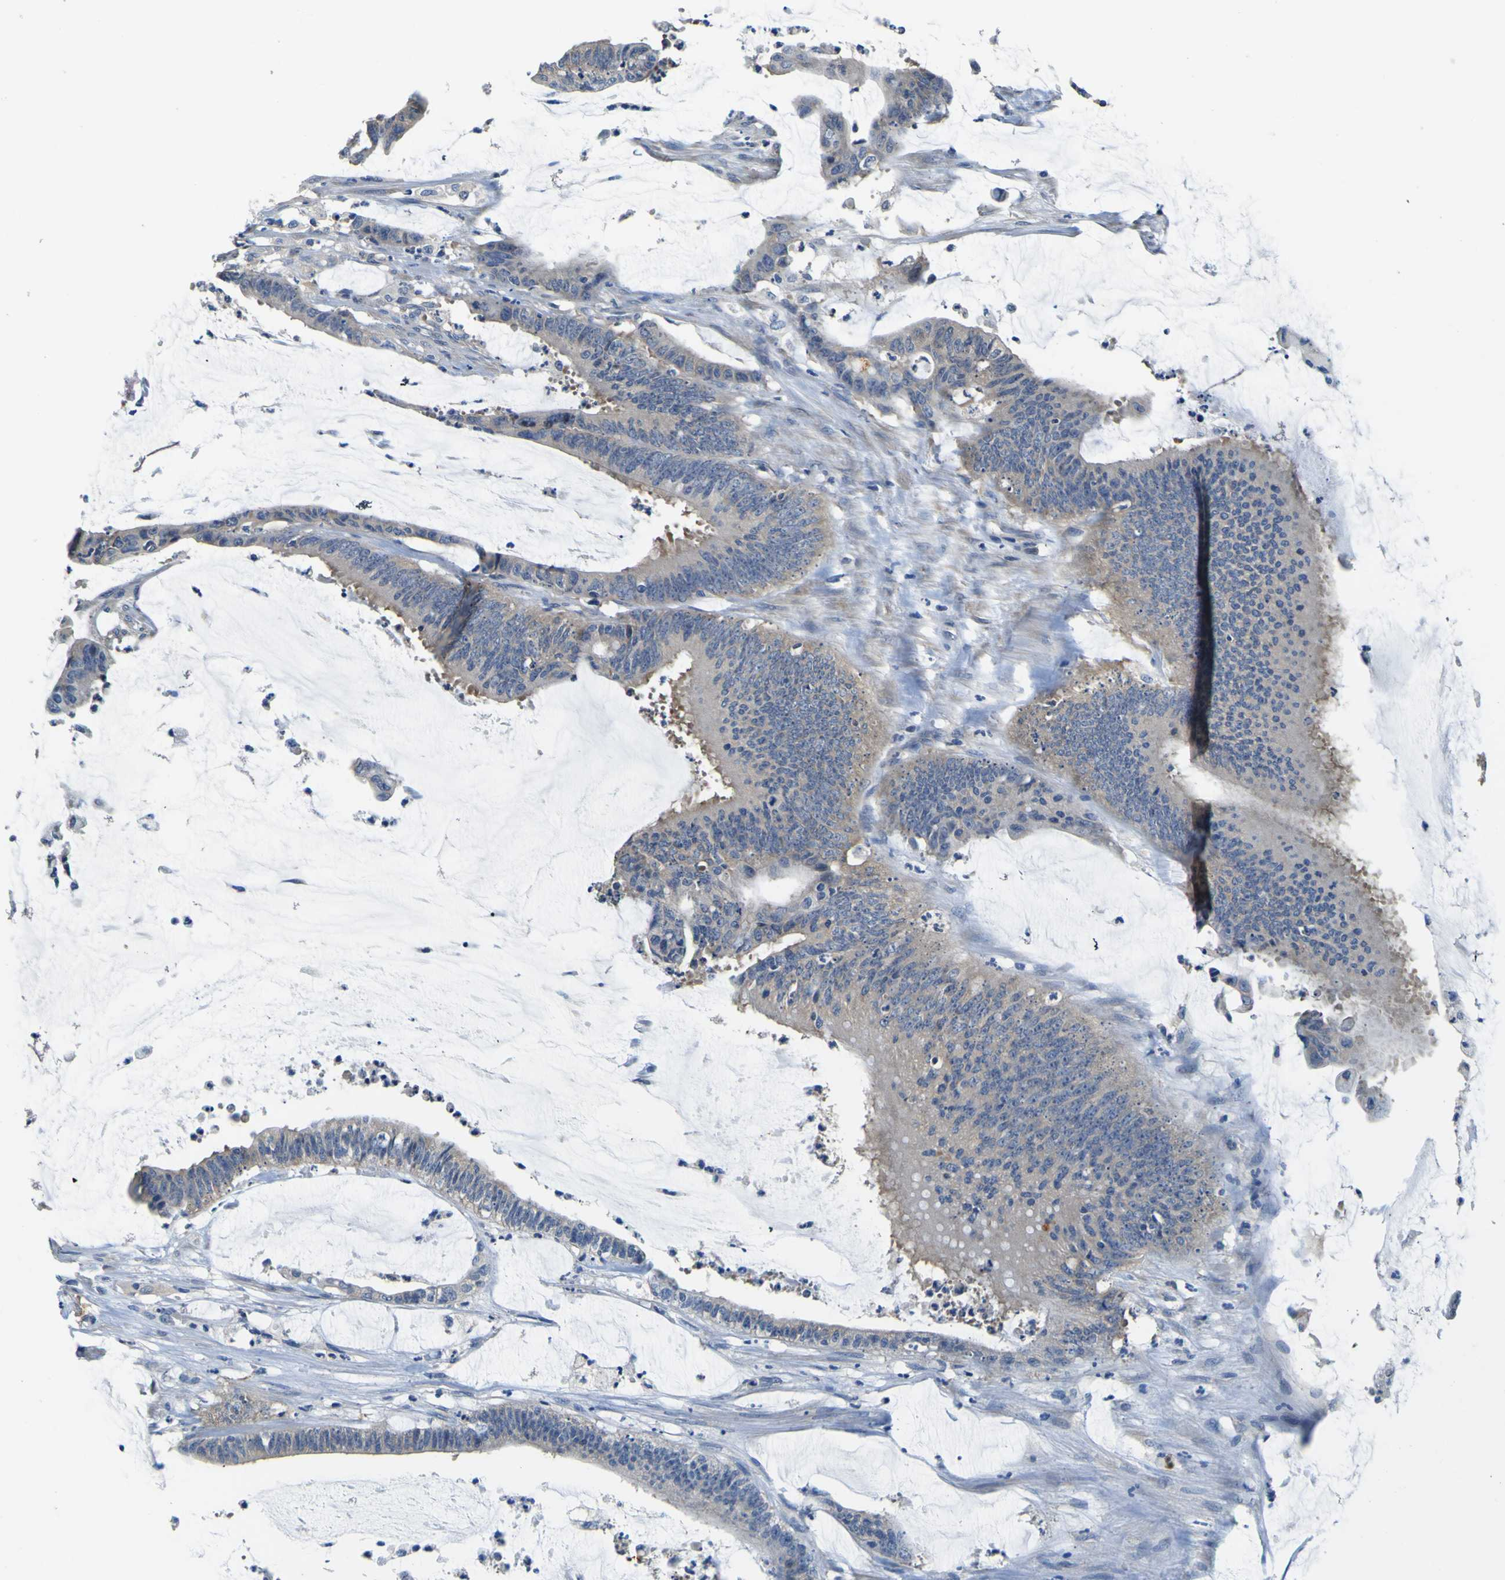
{"staining": {"intensity": "weak", "quantity": ">75%", "location": "cytoplasmic/membranous"}, "tissue": "colorectal cancer", "cell_type": "Tumor cells", "image_type": "cancer", "snomed": [{"axis": "morphology", "description": "Adenocarcinoma, NOS"}, {"axis": "topography", "description": "Rectum"}], "caption": "A brown stain shows weak cytoplasmic/membranous expression of a protein in adenocarcinoma (colorectal) tumor cells.", "gene": "TNIK", "patient": {"sex": "female", "age": 66}}